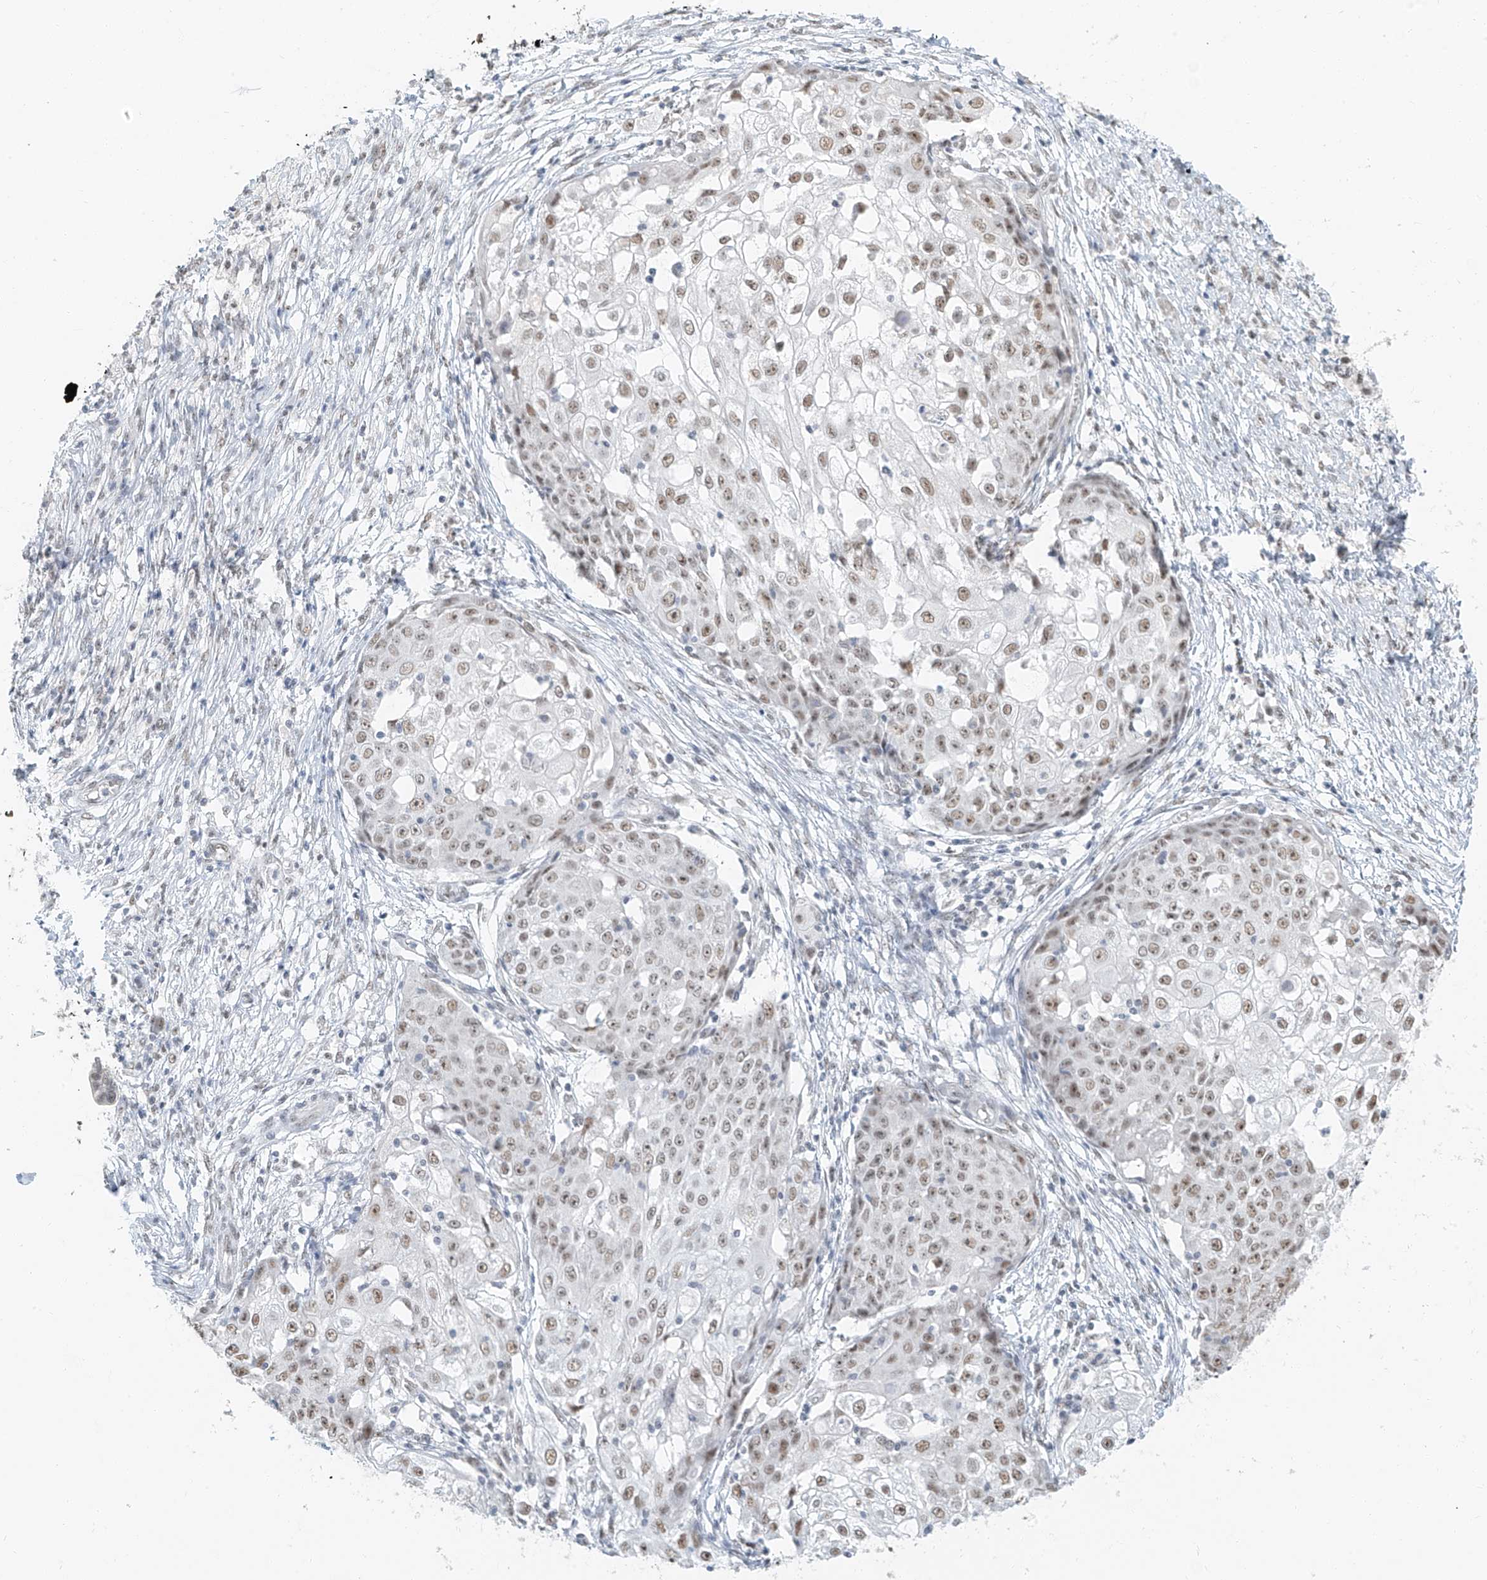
{"staining": {"intensity": "moderate", "quantity": "<25%", "location": "nuclear"}, "tissue": "ovarian cancer", "cell_type": "Tumor cells", "image_type": "cancer", "snomed": [{"axis": "morphology", "description": "Carcinoma, endometroid"}, {"axis": "topography", "description": "Ovary"}], "caption": "Immunohistochemical staining of human ovarian cancer reveals moderate nuclear protein positivity in about <25% of tumor cells. The protein is shown in brown color, while the nuclei are stained blue.", "gene": "PGC", "patient": {"sex": "female", "age": 42}}